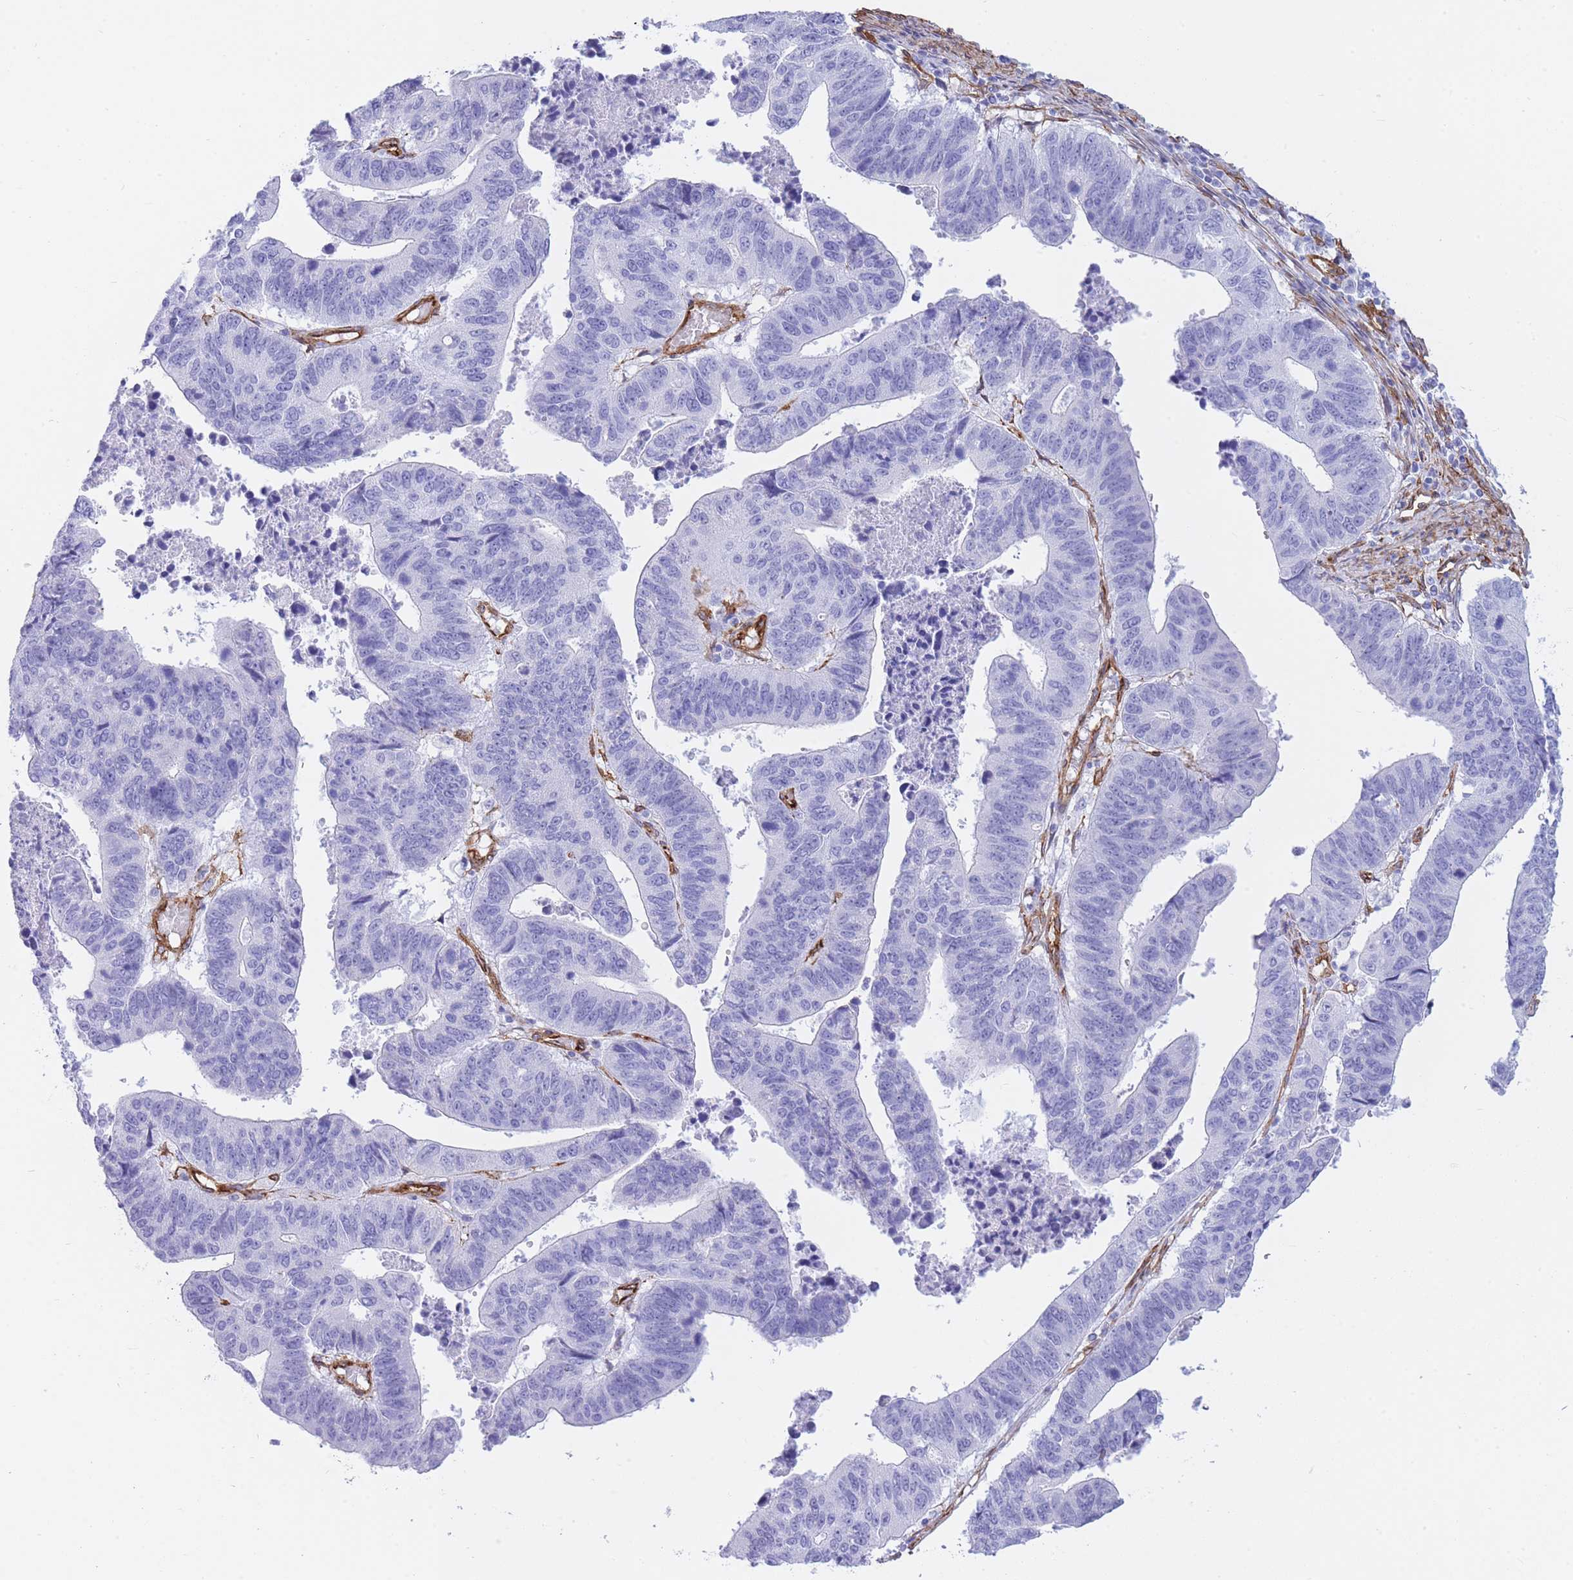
{"staining": {"intensity": "negative", "quantity": "none", "location": "none"}, "tissue": "stomach cancer", "cell_type": "Tumor cells", "image_type": "cancer", "snomed": [{"axis": "morphology", "description": "Adenocarcinoma, NOS"}, {"axis": "topography", "description": "Stomach"}], "caption": "This is an immunohistochemistry (IHC) image of stomach cancer. There is no staining in tumor cells.", "gene": "CAVIN1", "patient": {"sex": "male", "age": 59}}